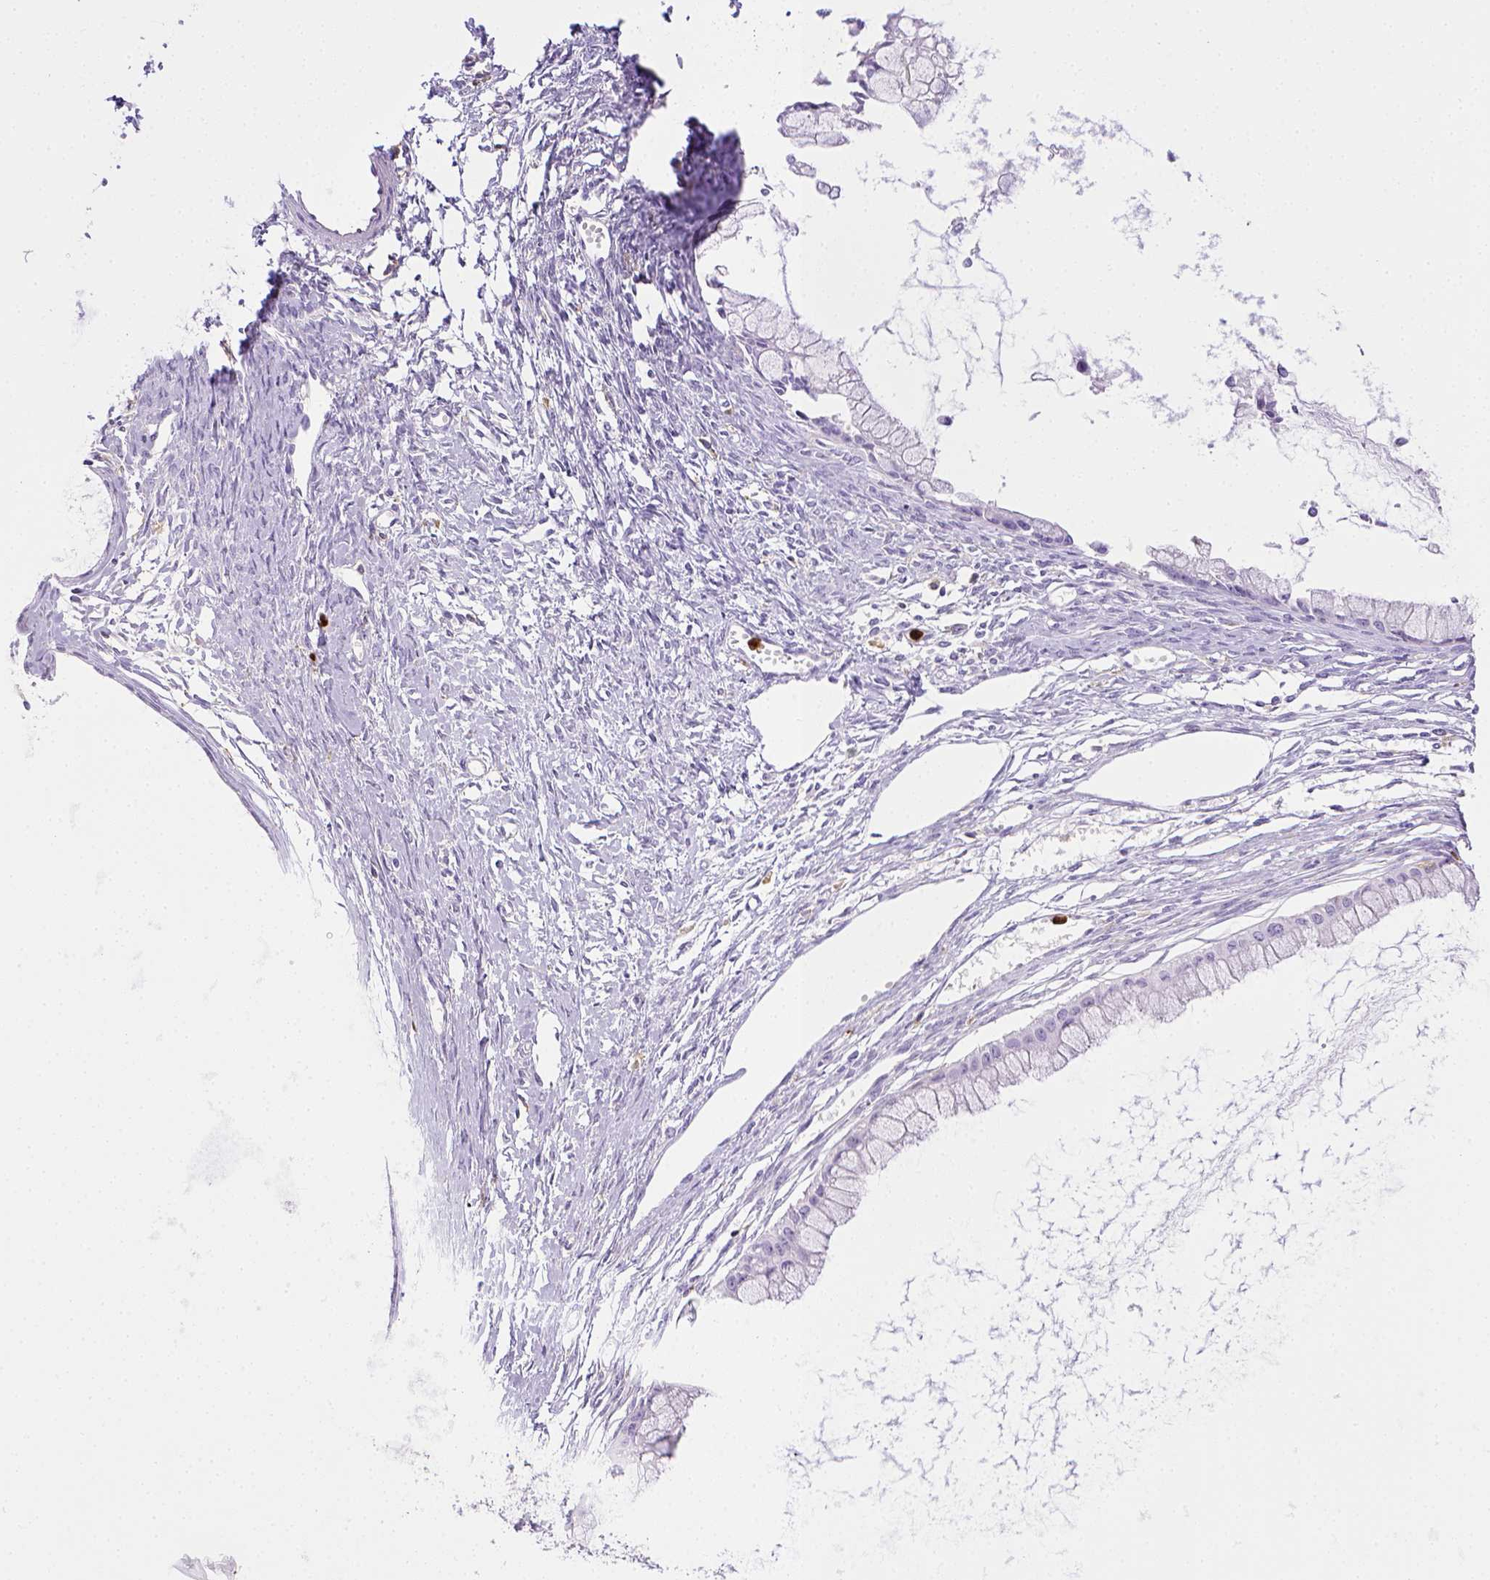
{"staining": {"intensity": "negative", "quantity": "none", "location": "none"}, "tissue": "ovarian cancer", "cell_type": "Tumor cells", "image_type": "cancer", "snomed": [{"axis": "morphology", "description": "Cystadenocarcinoma, mucinous, NOS"}, {"axis": "topography", "description": "Ovary"}], "caption": "This histopathology image is of mucinous cystadenocarcinoma (ovarian) stained with IHC to label a protein in brown with the nuclei are counter-stained blue. There is no staining in tumor cells. Brightfield microscopy of immunohistochemistry (IHC) stained with DAB (3,3'-diaminobenzidine) (brown) and hematoxylin (blue), captured at high magnification.", "gene": "ITGAM", "patient": {"sex": "female", "age": 41}}